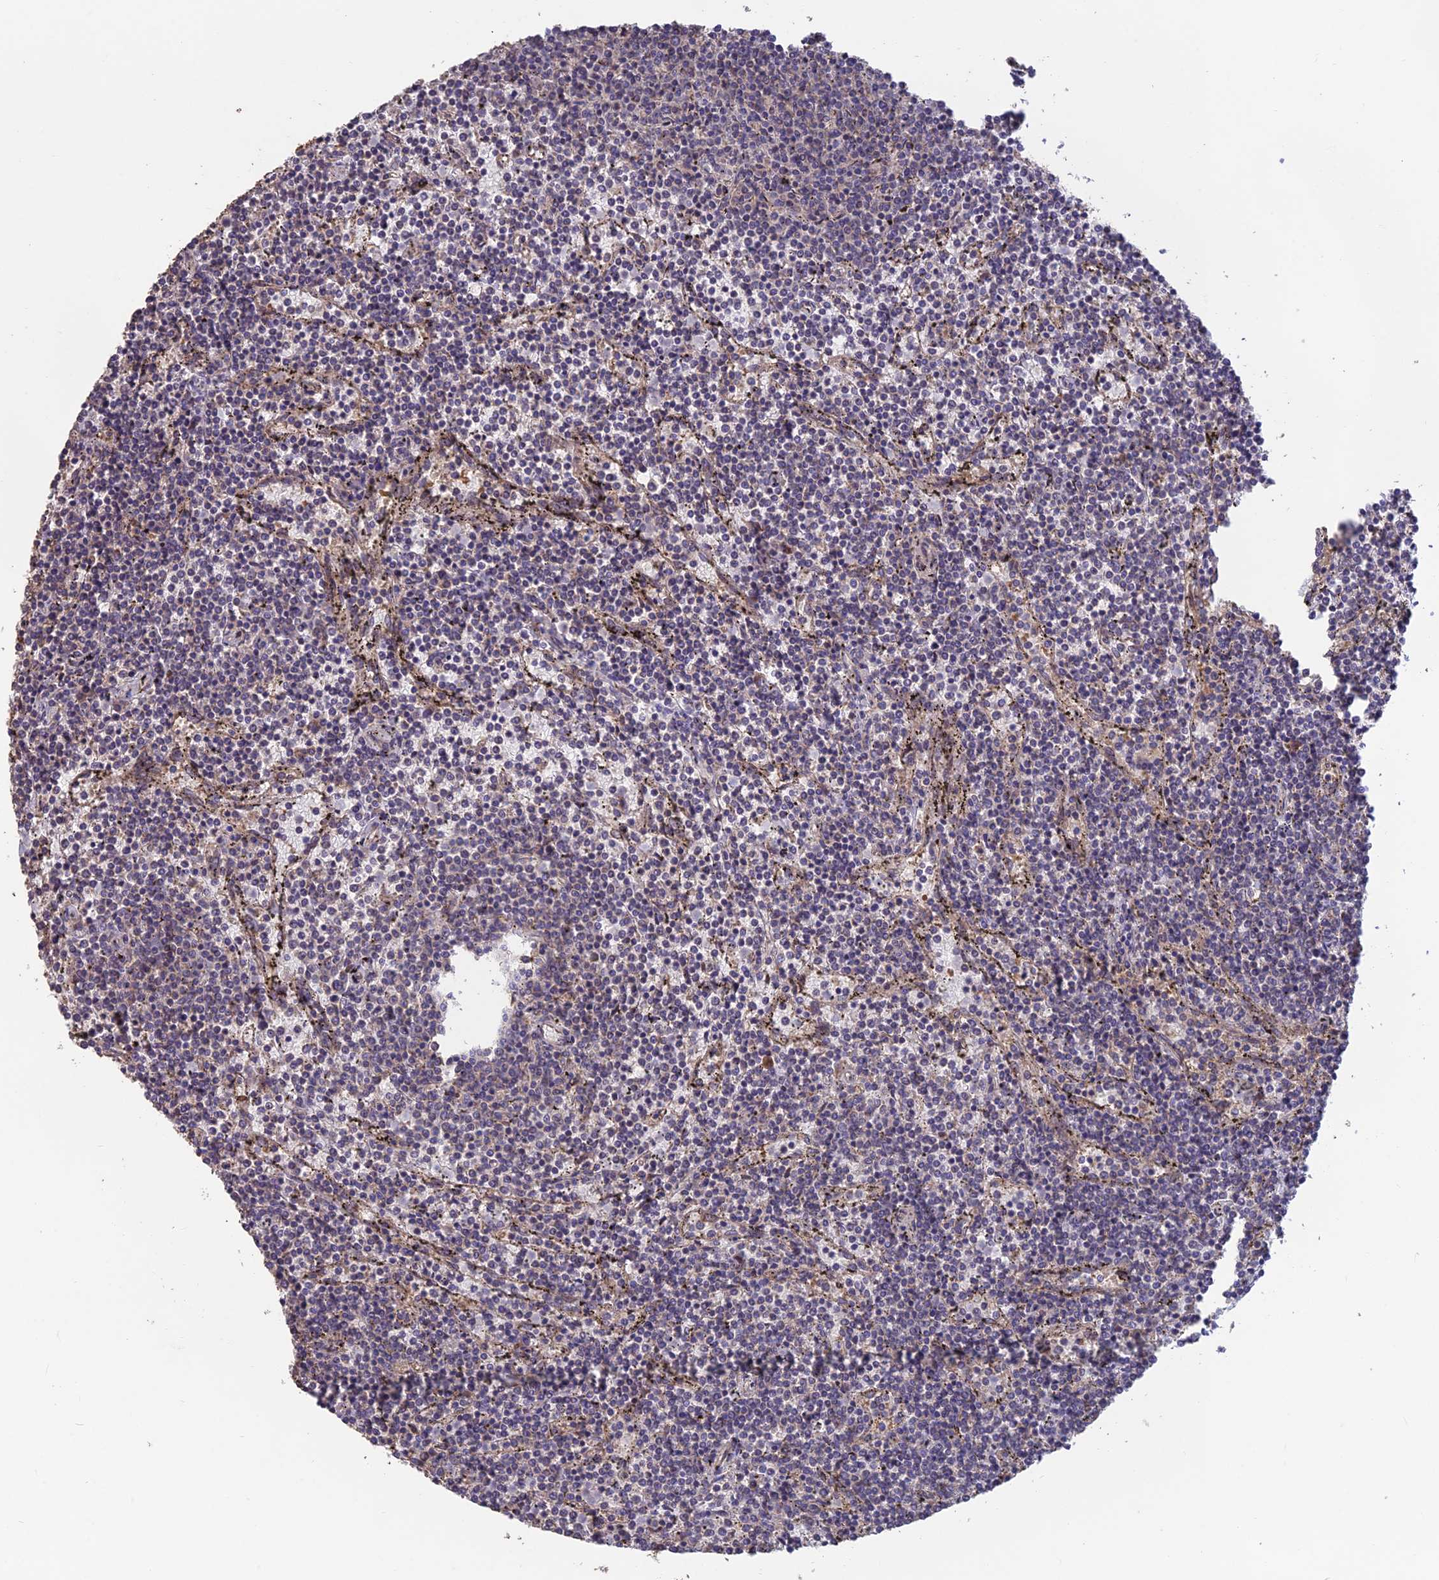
{"staining": {"intensity": "negative", "quantity": "none", "location": "none"}, "tissue": "lymphoma", "cell_type": "Tumor cells", "image_type": "cancer", "snomed": [{"axis": "morphology", "description": "Malignant lymphoma, non-Hodgkin's type, Low grade"}, {"axis": "topography", "description": "Spleen"}], "caption": "Tumor cells show no significant protein staining in low-grade malignant lymphoma, non-Hodgkin's type.", "gene": "SHISA5", "patient": {"sex": "female", "age": 50}}